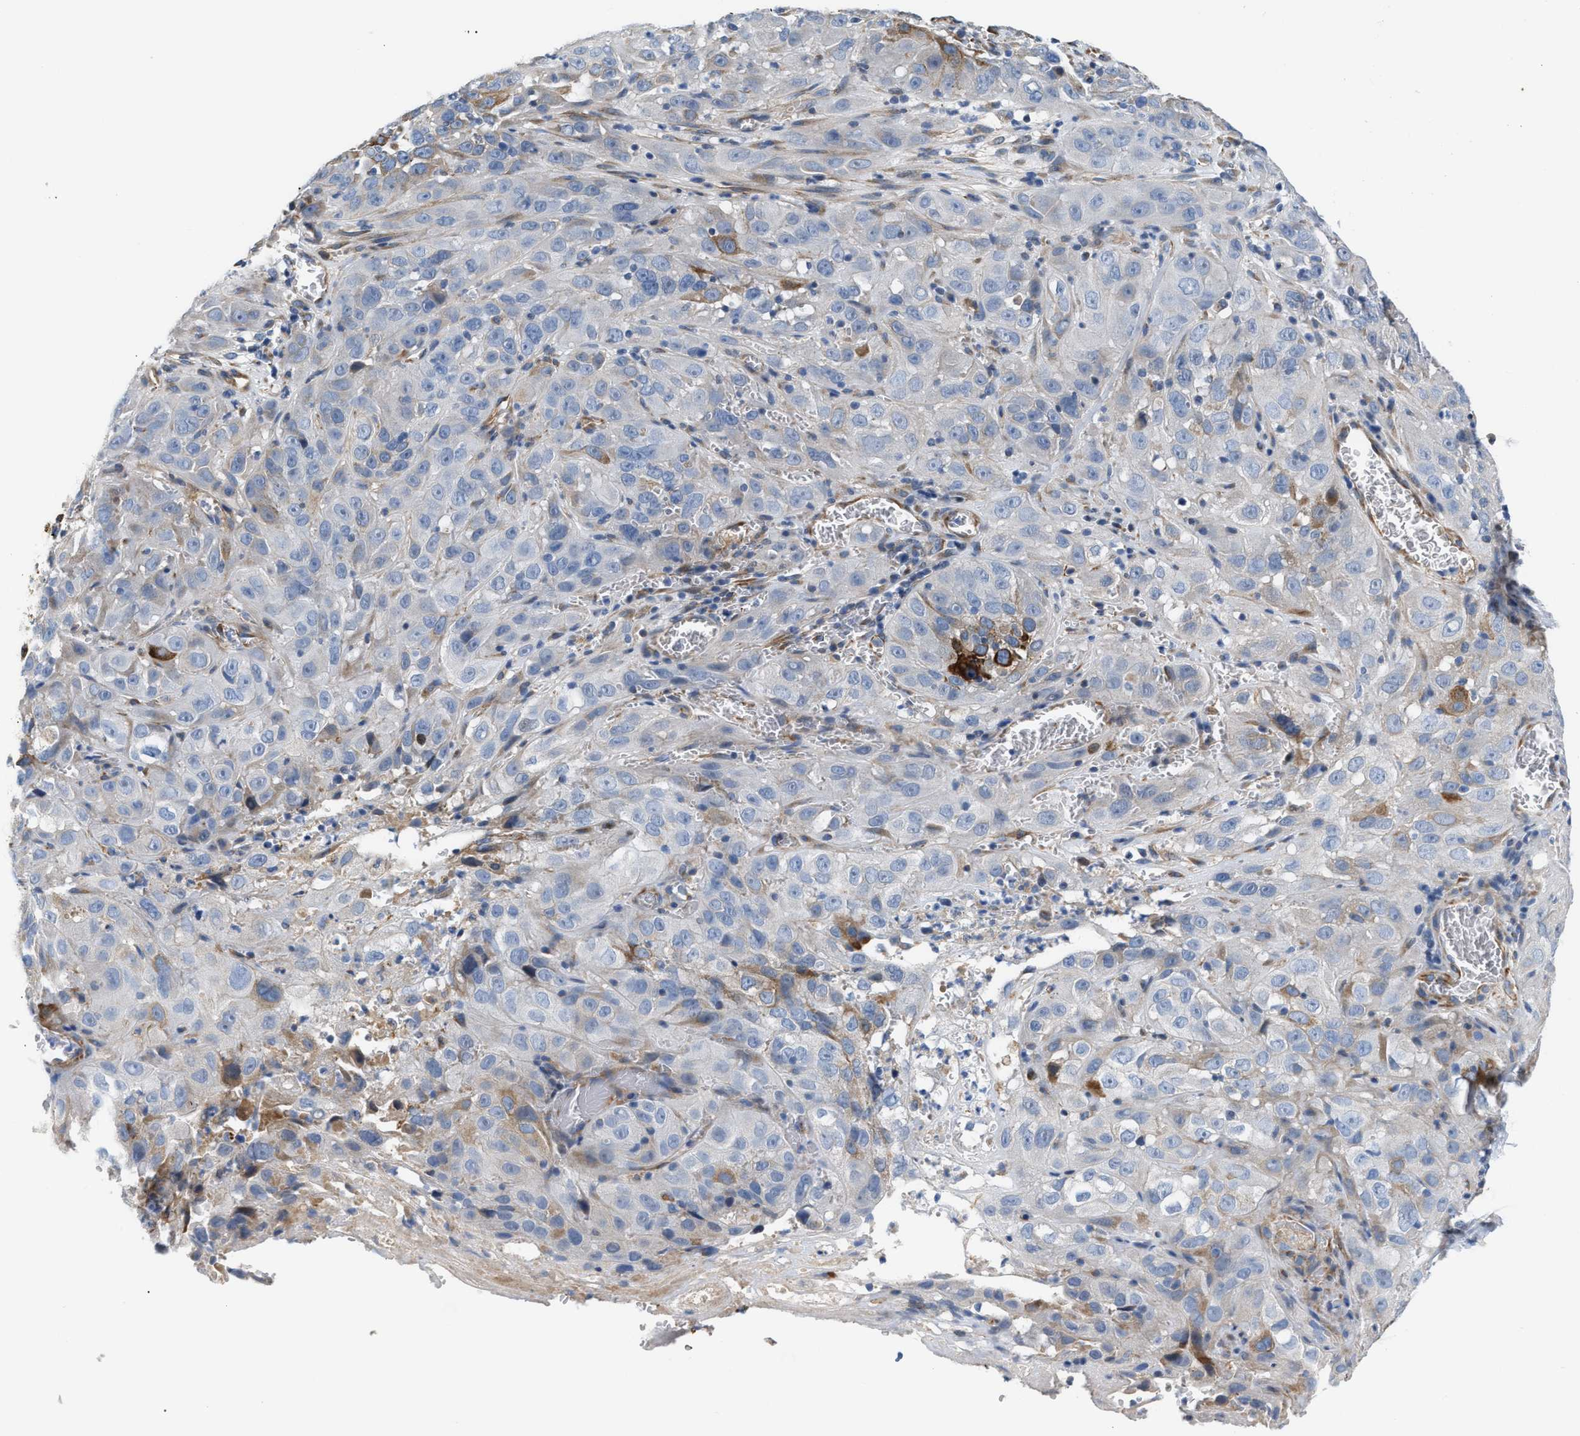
{"staining": {"intensity": "strong", "quantity": "<25%", "location": "cytoplasmic/membranous"}, "tissue": "cervical cancer", "cell_type": "Tumor cells", "image_type": "cancer", "snomed": [{"axis": "morphology", "description": "Squamous cell carcinoma, NOS"}, {"axis": "topography", "description": "Cervix"}], "caption": "IHC of human squamous cell carcinoma (cervical) exhibits medium levels of strong cytoplasmic/membranous positivity in approximately <25% of tumor cells. The staining is performed using DAB brown chromogen to label protein expression. The nuclei are counter-stained blue using hematoxylin.", "gene": "TFPI", "patient": {"sex": "female", "age": 32}}